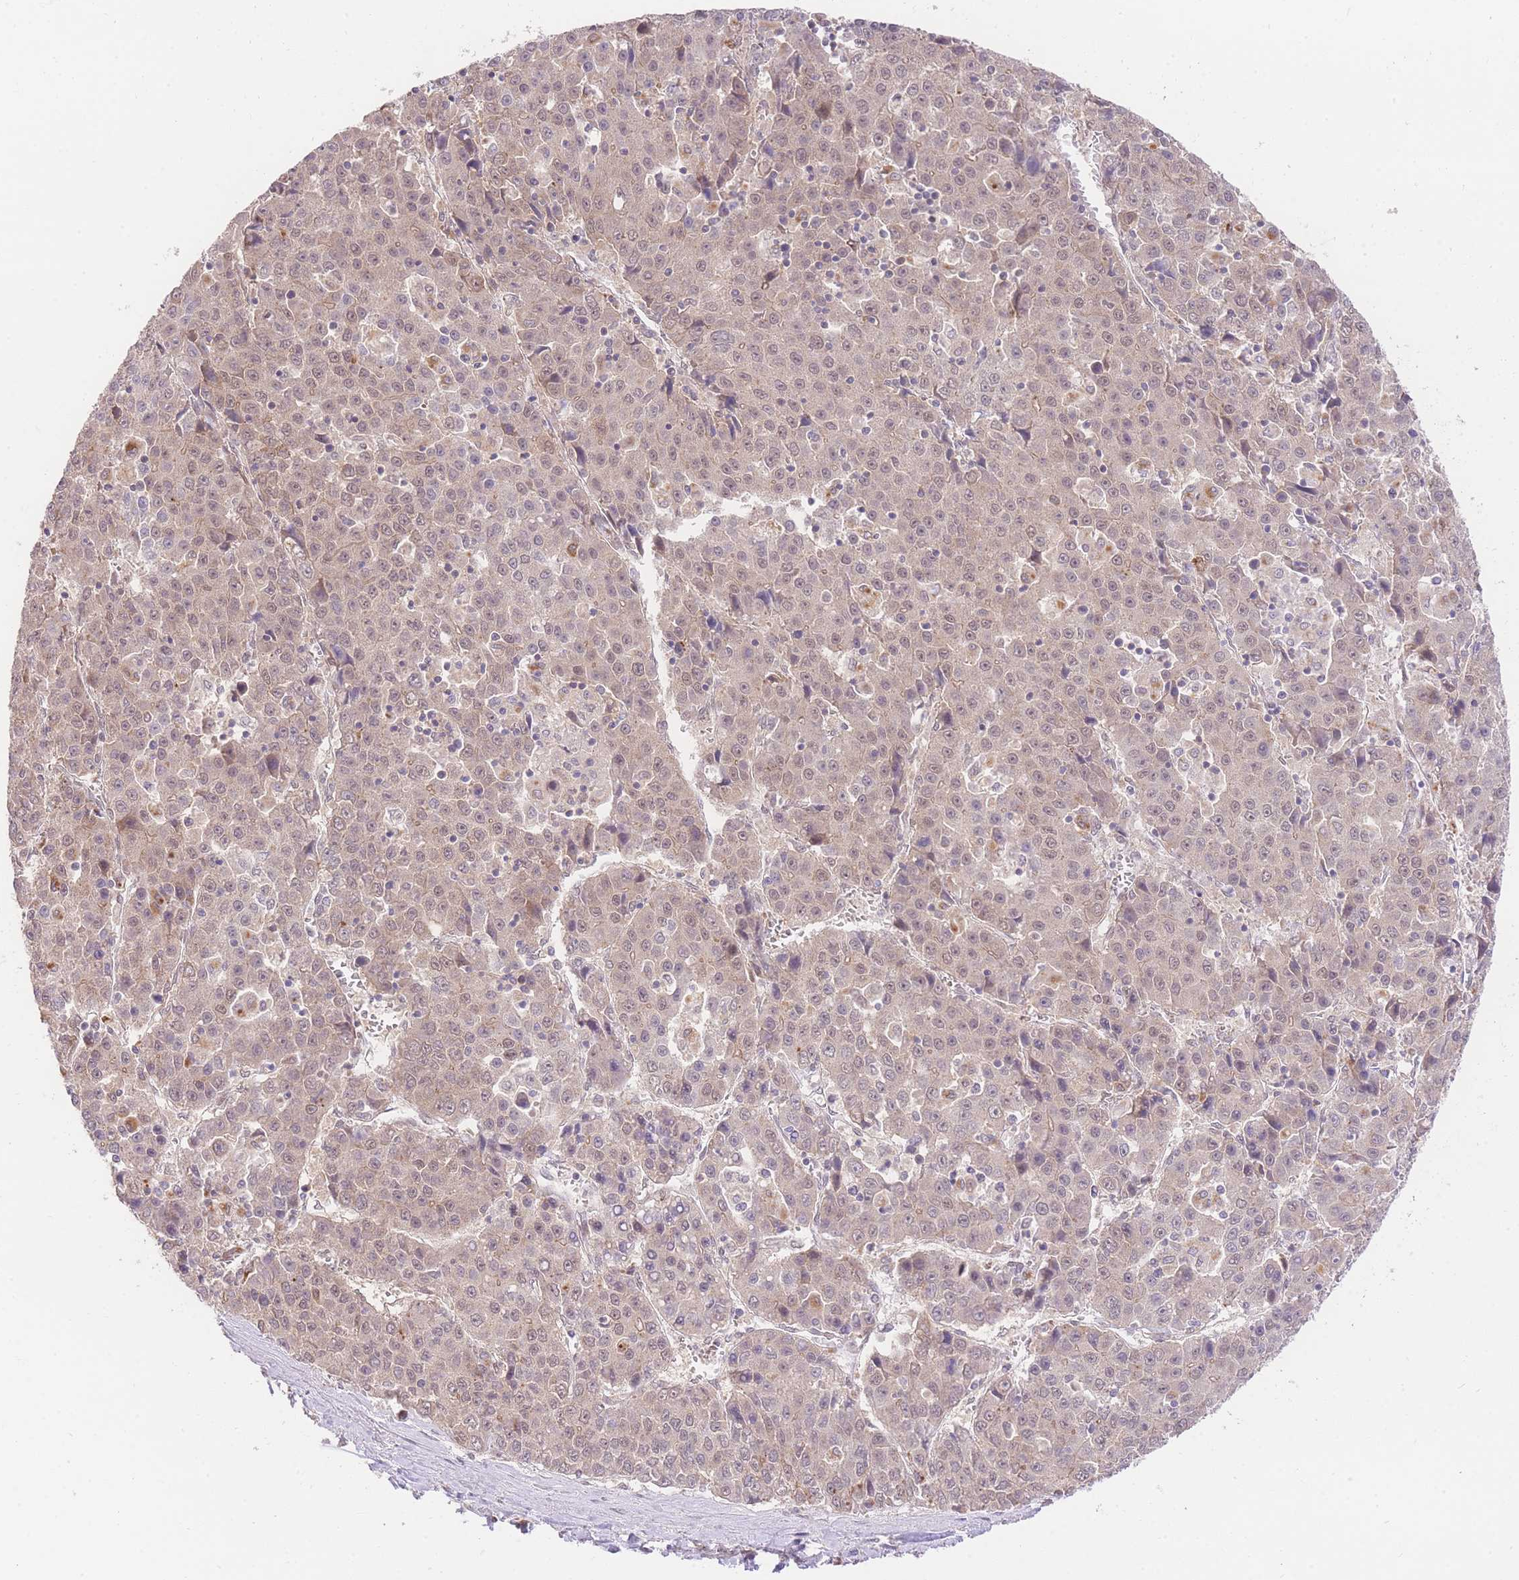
{"staining": {"intensity": "moderate", "quantity": "<25%", "location": "nuclear"}, "tissue": "liver cancer", "cell_type": "Tumor cells", "image_type": "cancer", "snomed": [{"axis": "morphology", "description": "Carcinoma, Hepatocellular, NOS"}, {"axis": "topography", "description": "Liver"}], "caption": "About <25% of tumor cells in human liver hepatocellular carcinoma reveal moderate nuclear protein positivity as visualized by brown immunohistochemical staining.", "gene": "UBXN7", "patient": {"sex": "female", "age": 53}}